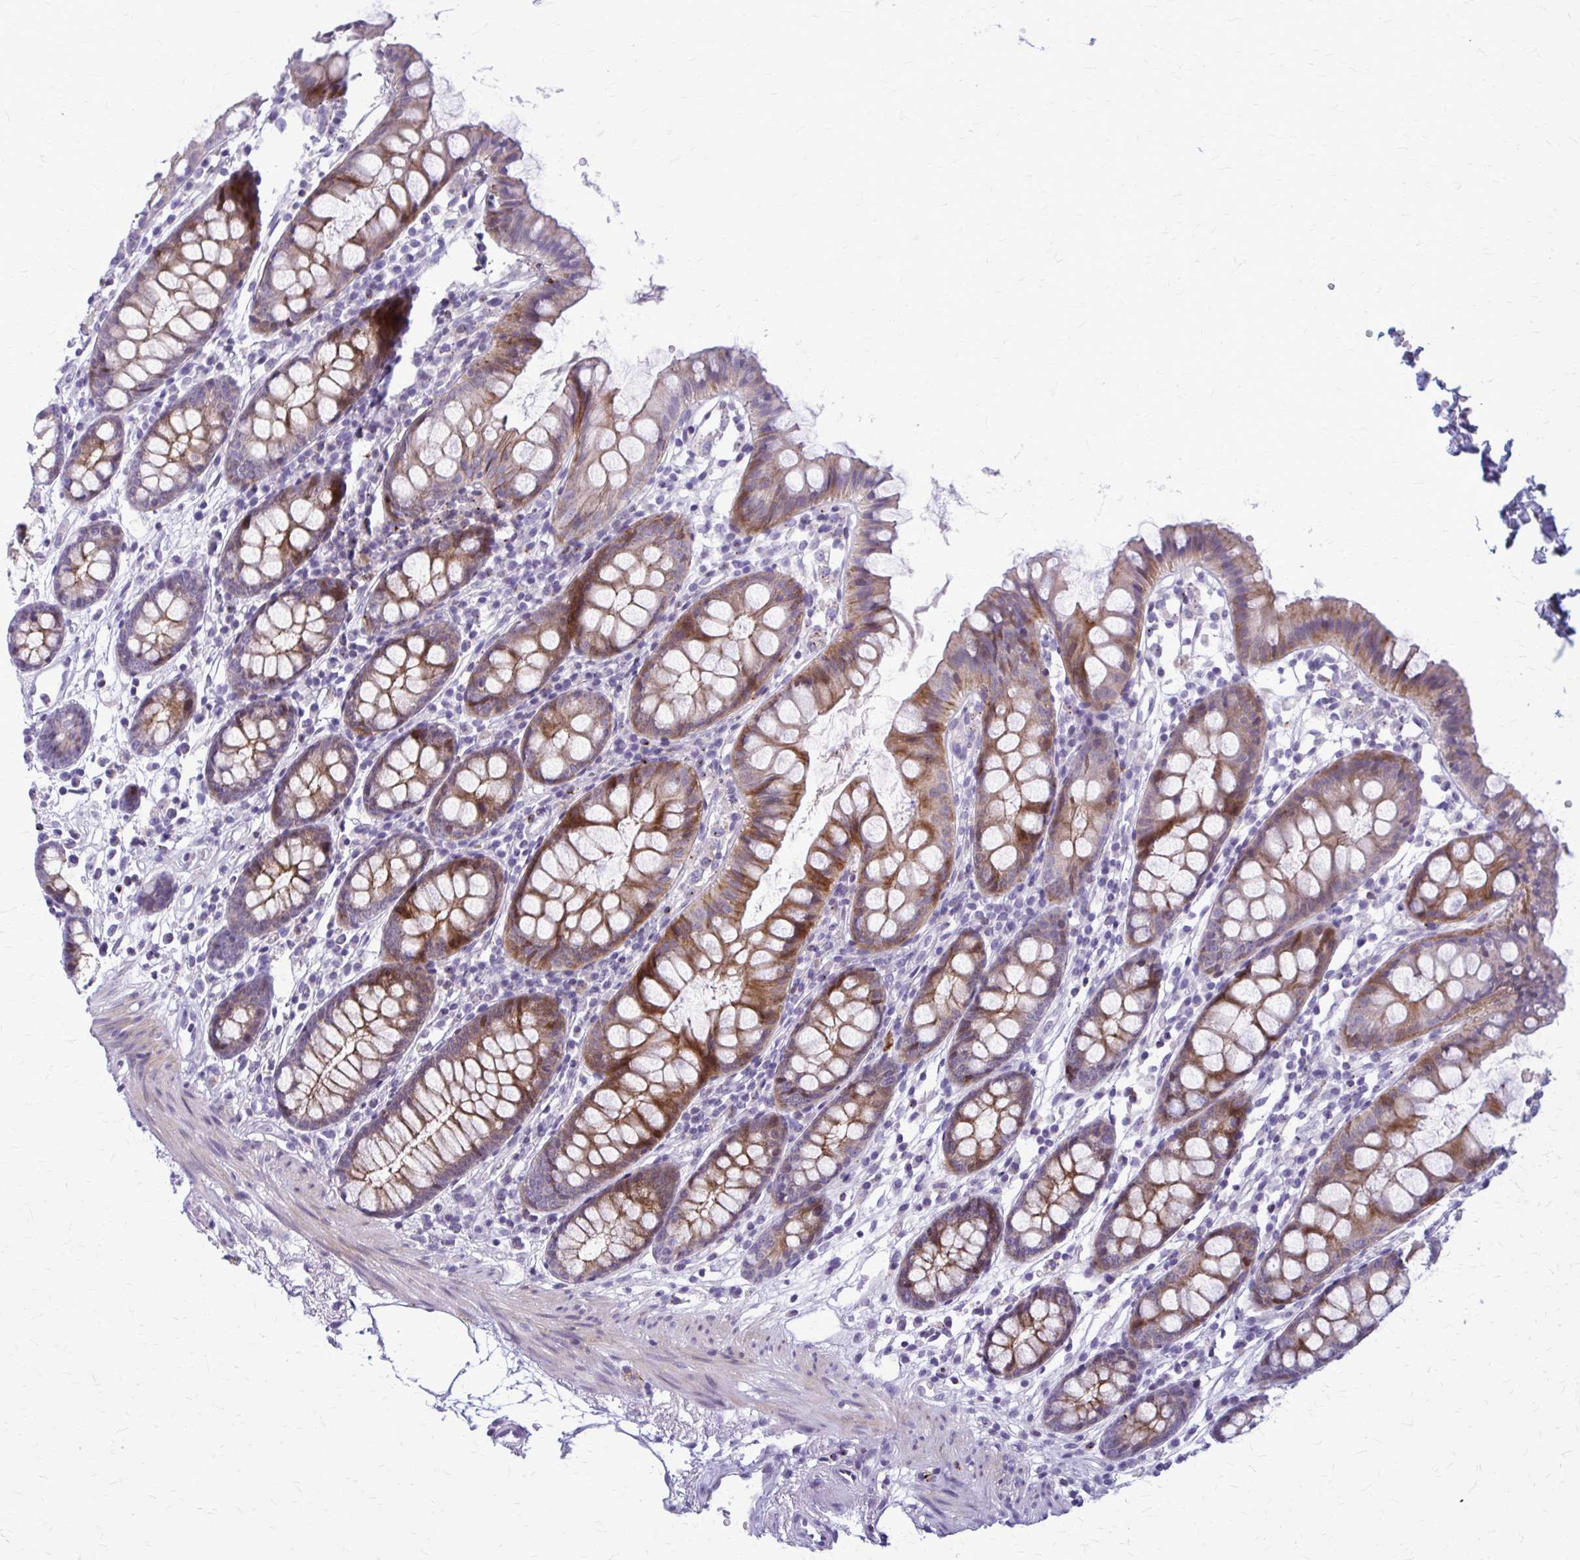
{"staining": {"intensity": "negative", "quantity": "none", "location": "none"}, "tissue": "colon", "cell_type": "Endothelial cells", "image_type": "normal", "snomed": [{"axis": "morphology", "description": "Normal tissue, NOS"}, {"axis": "topography", "description": "Colon"}], "caption": "DAB (3,3'-diaminobenzidine) immunohistochemical staining of normal human colon shows no significant staining in endothelial cells.", "gene": "PEDS1", "patient": {"sex": "female", "age": 84}}